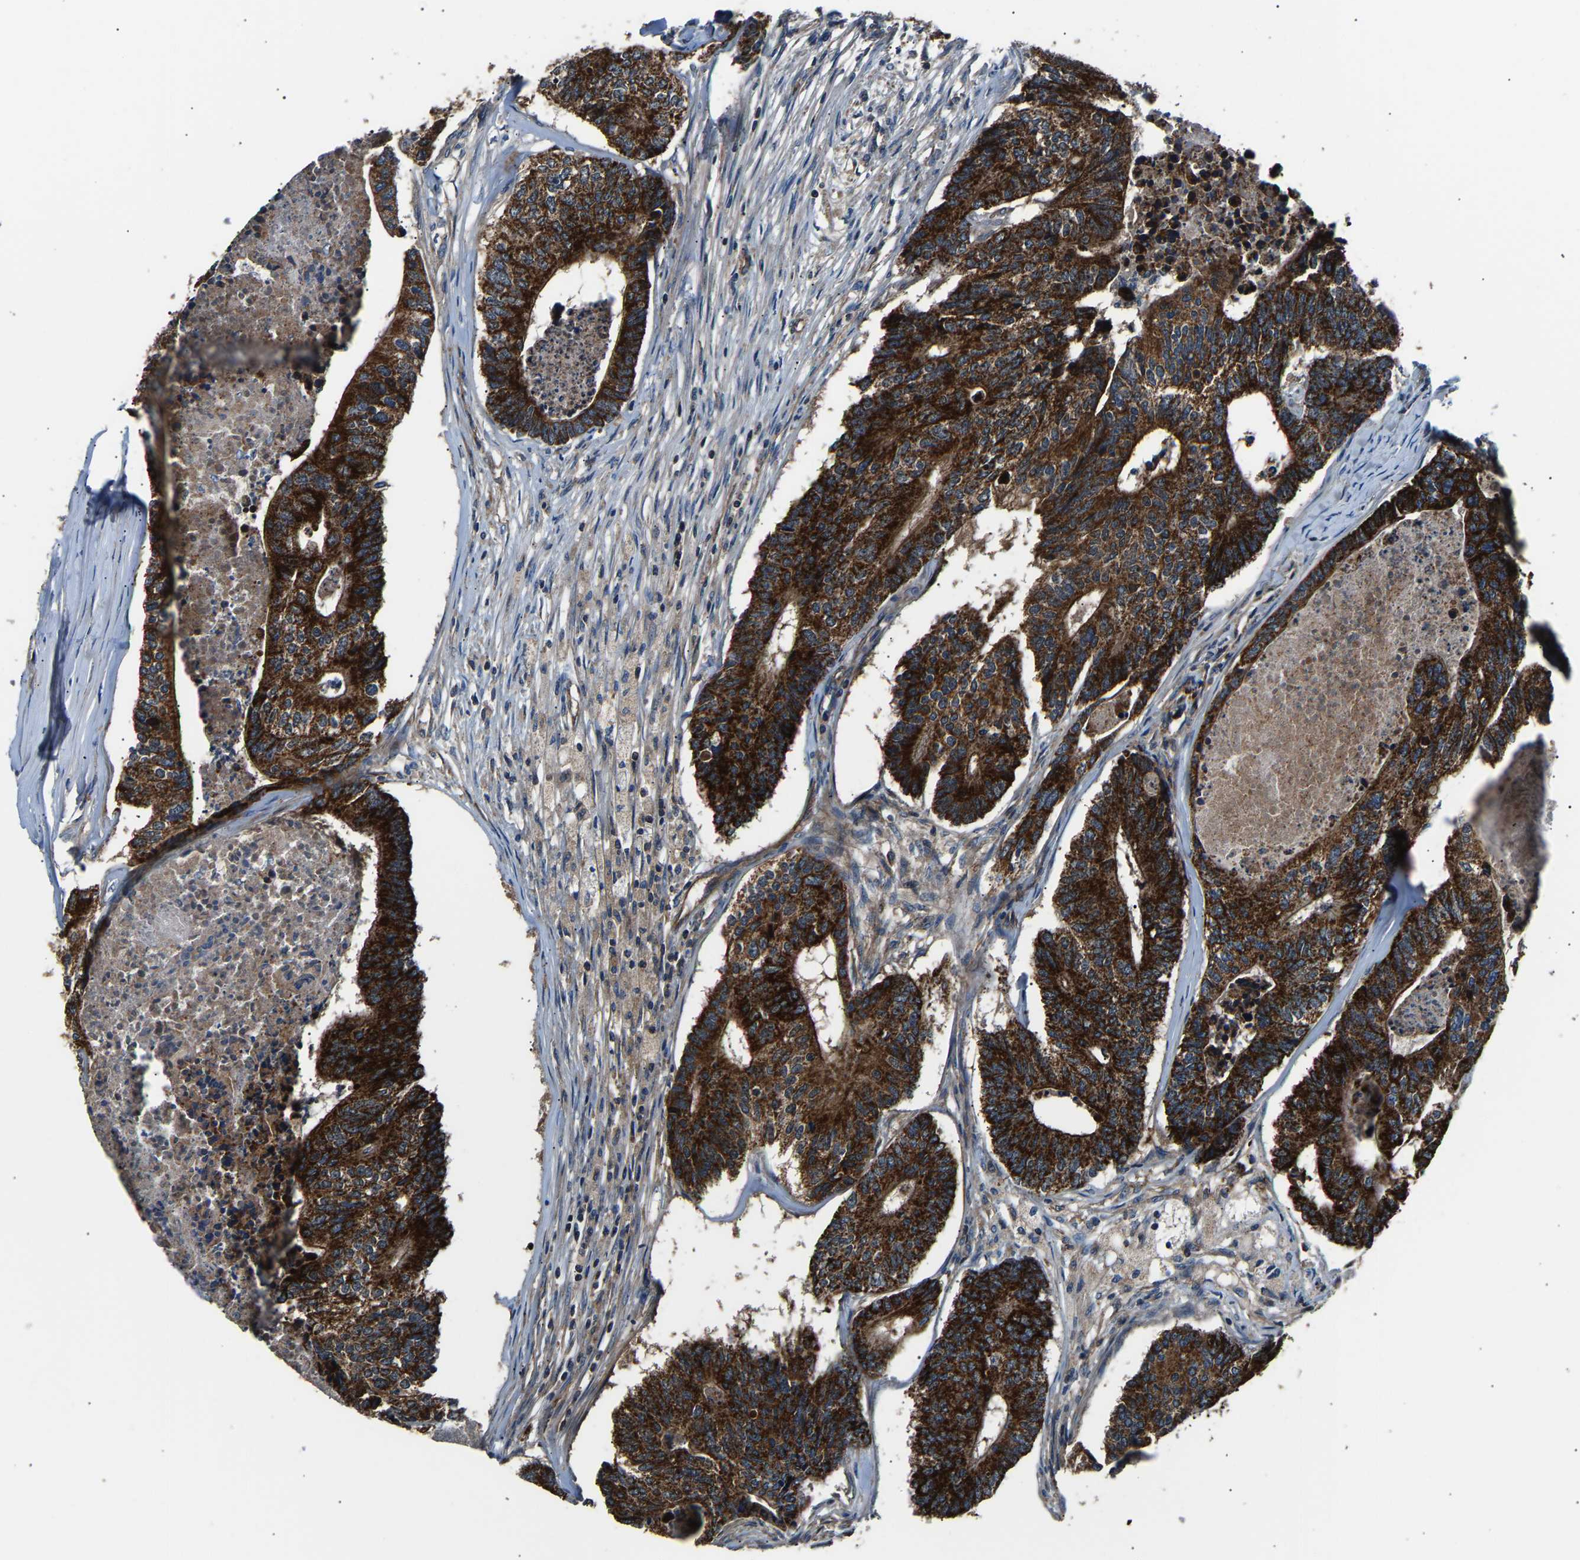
{"staining": {"intensity": "strong", "quantity": ">75%", "location": "cytoplasmic/membranous"}, "tissue": "colorectal cancer", "cell_type": "Tumor cells", "image_type": "cancer", "snomed": [{"axis": "morphology", "description": "Adenocarcinoma, NOS"}, {"axis": "topography", "description": "Colon"}], "caption": "DAB (3,3'-diaminobenzidine) immunohistochemical staining of human adenocarcinoma (colorectal) demonstrates strong cytoplasmic/membranous protein staining in approximately >75% of tumor cells. Using DAB (brown) and hematoxylin (blue) stains, captured at high magnification using brightfield microscopy.", "gene": "GGCT", "patient": {"sex": "female", "age": 67}}